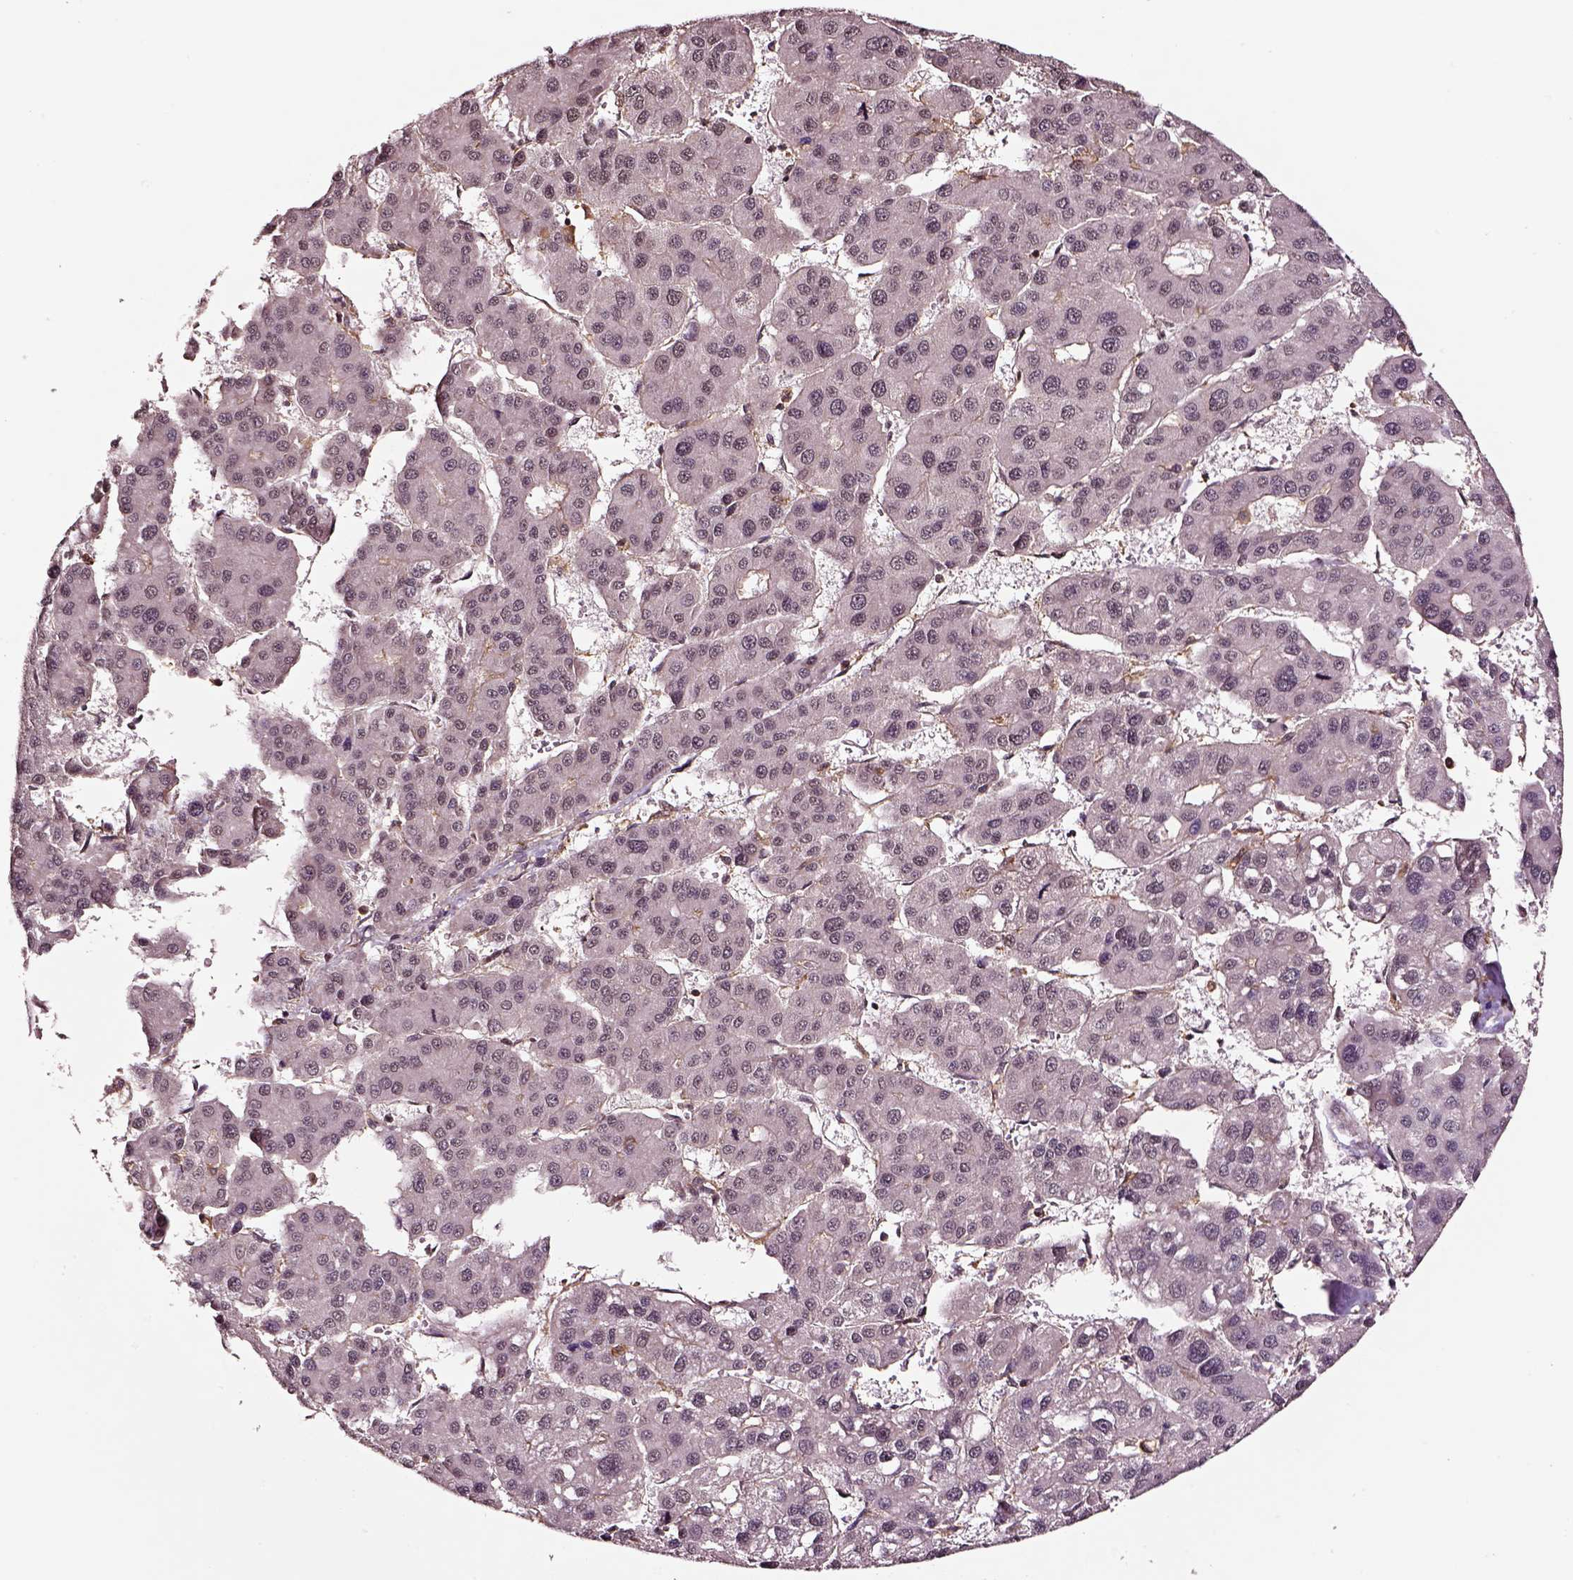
{"staining": {"intensity": "negative", "quantity": "none", "location": "none"}, "tissue": "liver cancer", "cell_type": "Tumor cells", "image_type": "cancer", "snomed": [{"axis": "morphology", "description": "Carcinoma, Hepatocellular, NOS"}, {"axis": "topography", "description": "Liver"}], "caption": "Histopathology image shows no significant protein positivity in tumor cells of liver hepatocellular carcinoma. Brightfield microscopy of IHC stained with DAB (3,3'-diaminobenzidine) (brown) and hematoxylin (blue), captured at high magnification.", "gene": "RASSF5", "patient": {"sex": "male", "age": 73}}